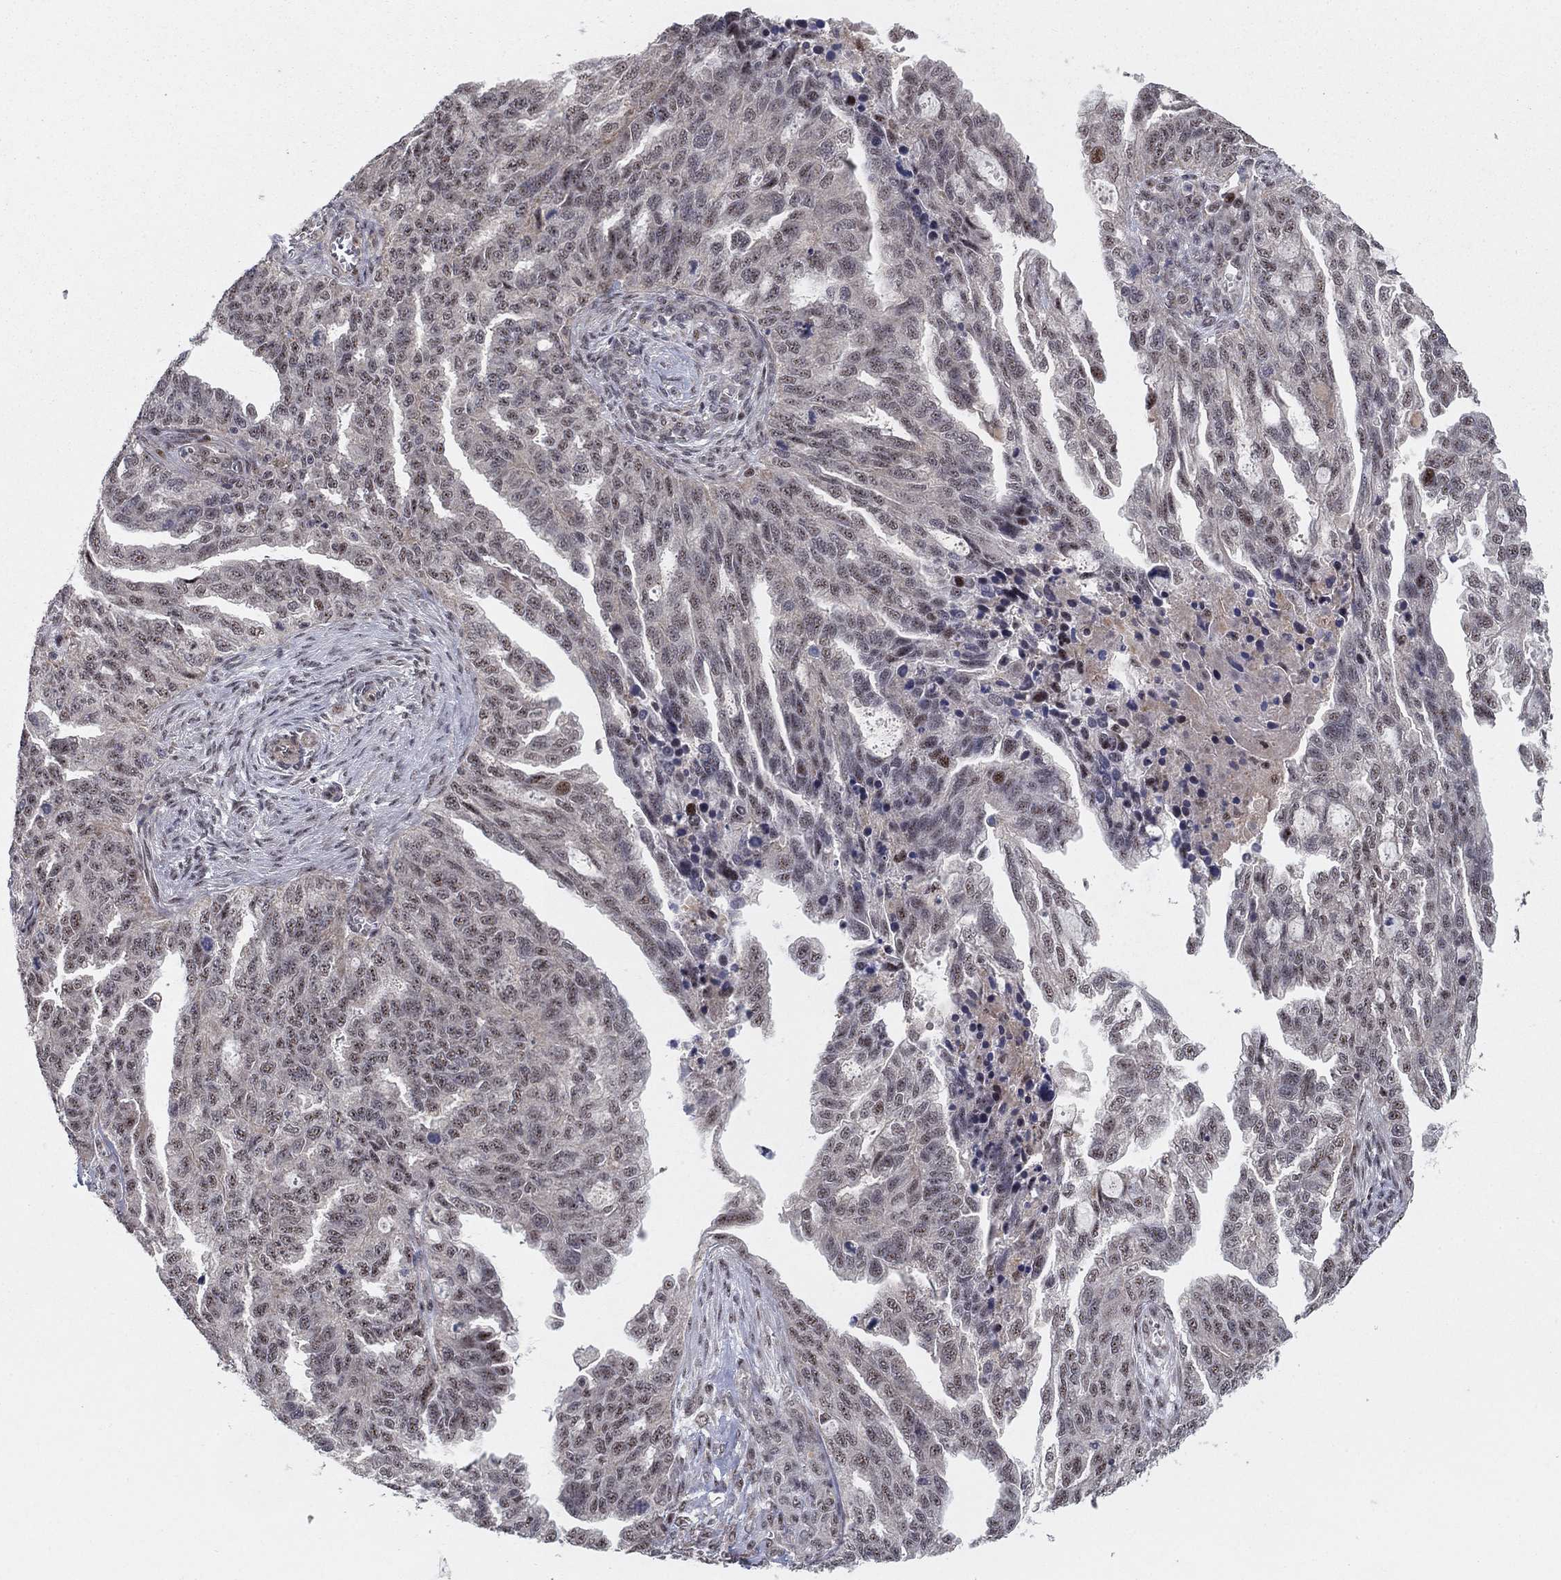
{"staining": {"intensity": "weak", "quantity": "<25%", "location": "cytoplasmic/membranous"}, "tissue": "ovarian cancer", "cell_type": "Tumor cells", "image_type": "cancer", "snomed": [{"axis": "morphology", "description": "Cystadenocarcinoma, serous, NOS"}, {"axis": "topography", "description": "Ovary"}], "caption": "Immunohistochemical staining of human ovarian cancer displays no significant staining in tumor cells.", "gene": "ZNF395", "patient": {"sex": "female", "age": 51}}